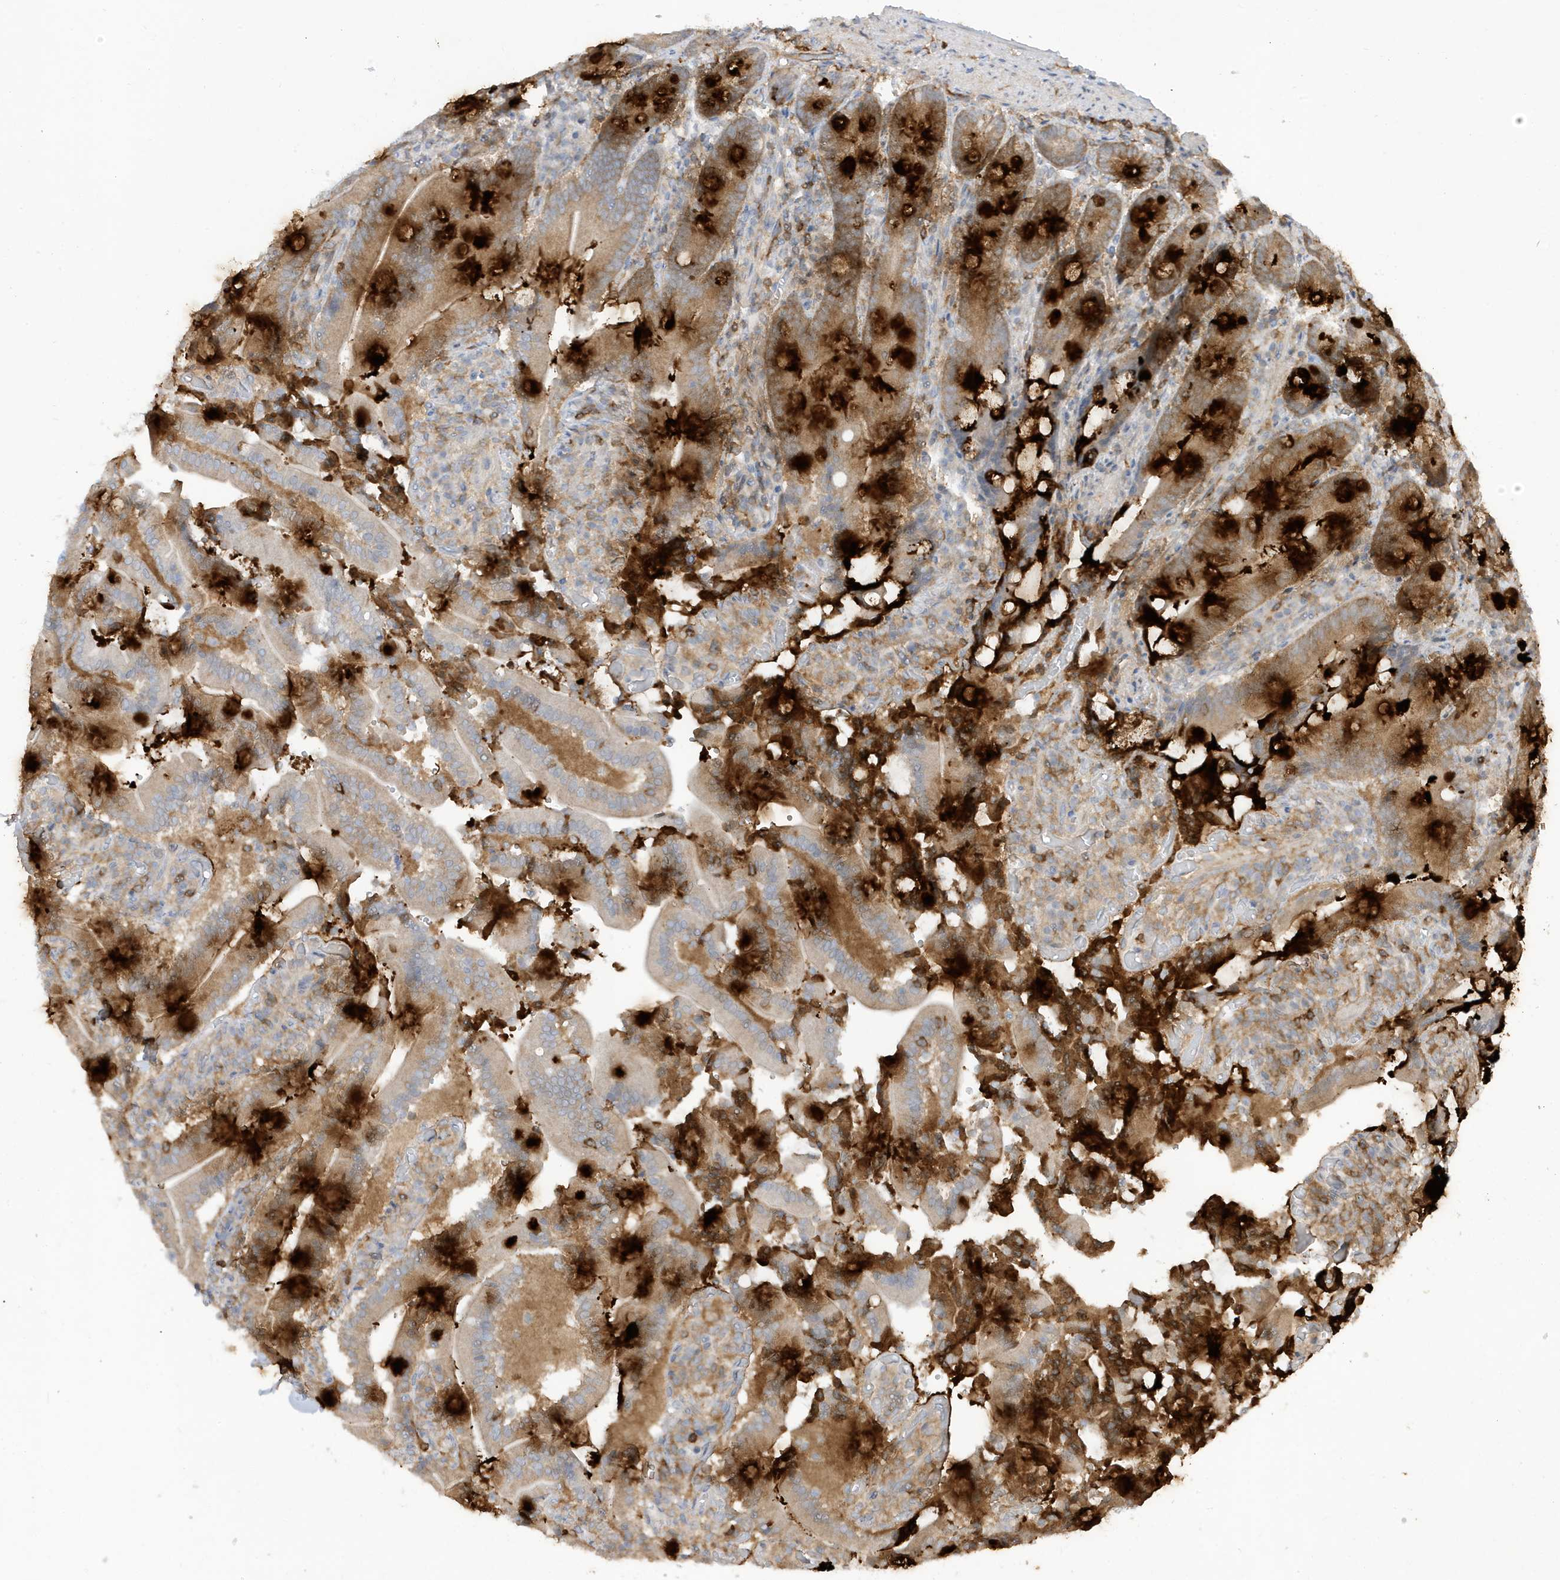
{"staining": {"intensity": "strong", "quantity": "25%-75%", "location": "cytoplasmic/membranous"}, "tissue": "duodenum", "cell_type": "Glandular cells", "image_type": "normal", "snomed": [{"axis": "morphology", "description": "Normal tissue, NOS"}, {"axis": "topography", "description": "Duodenum"}], "caption": "This image reveals normal duodenum stained with IHC to label a protein in brown. The cytoplasmic/membranous of glandular cells show strong positivity for the protein. Nuclei are counter-stained blue.", "gene": "PHACTR2", "patient": {"sex": "female", "age": 62}}